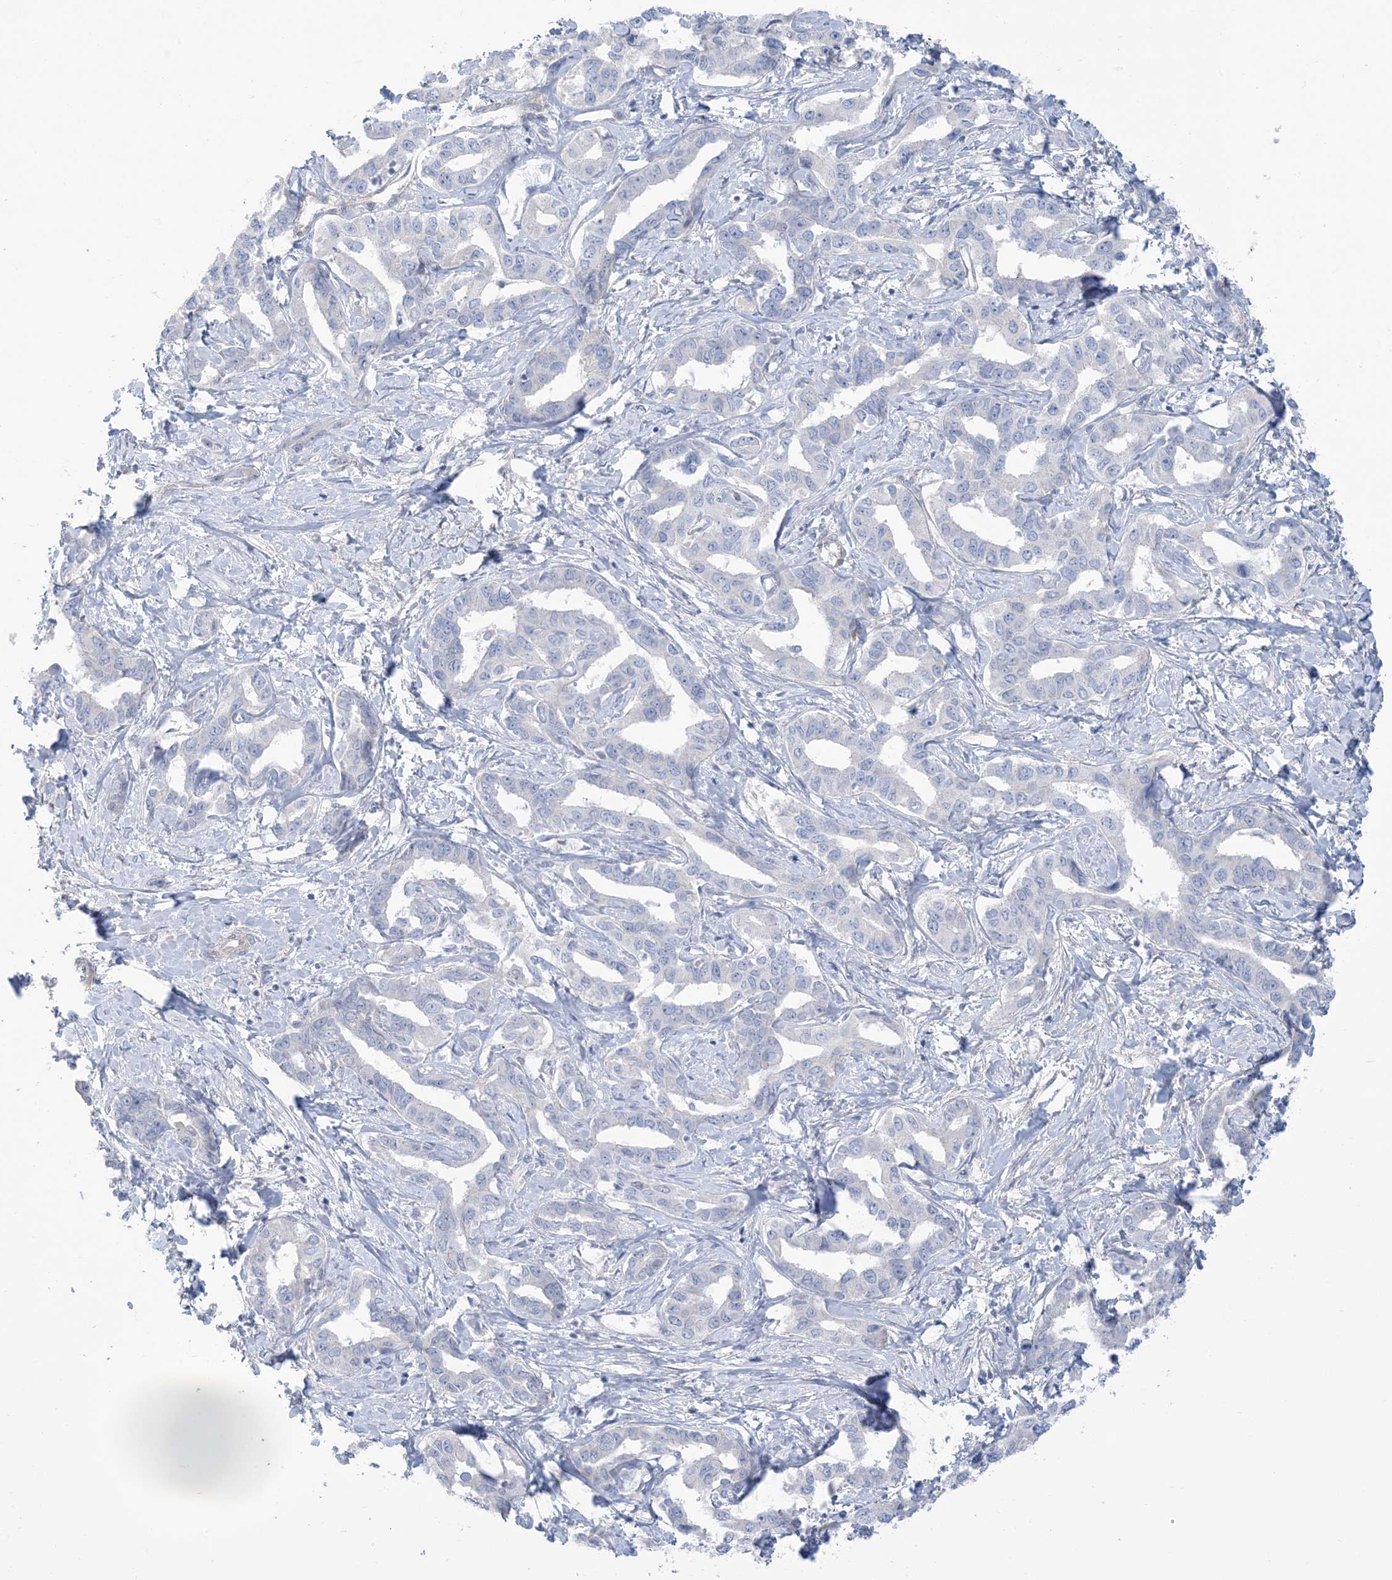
{"staining": {"intensity": "negative", "quantity": "none", "location": "none"}, "tissue": "liver cancer", "cell_type": "Tumor cells", "image_type": "cancer", "snomed": [{"axis": "morphology", "description": "Cholangiocarcinoma"}, {"axis": "topography", "description": "Liver"}], "caption": "There is no significant expression in tumor cells of liver cancer. The staining is performed using DAB (3,3'-diaminobenzidine) brown chromogen with nuclei counter-stained in using hematoxylin.", "gene": "MTHFD2L", "patient": {"sex": "male", "age": 59}}